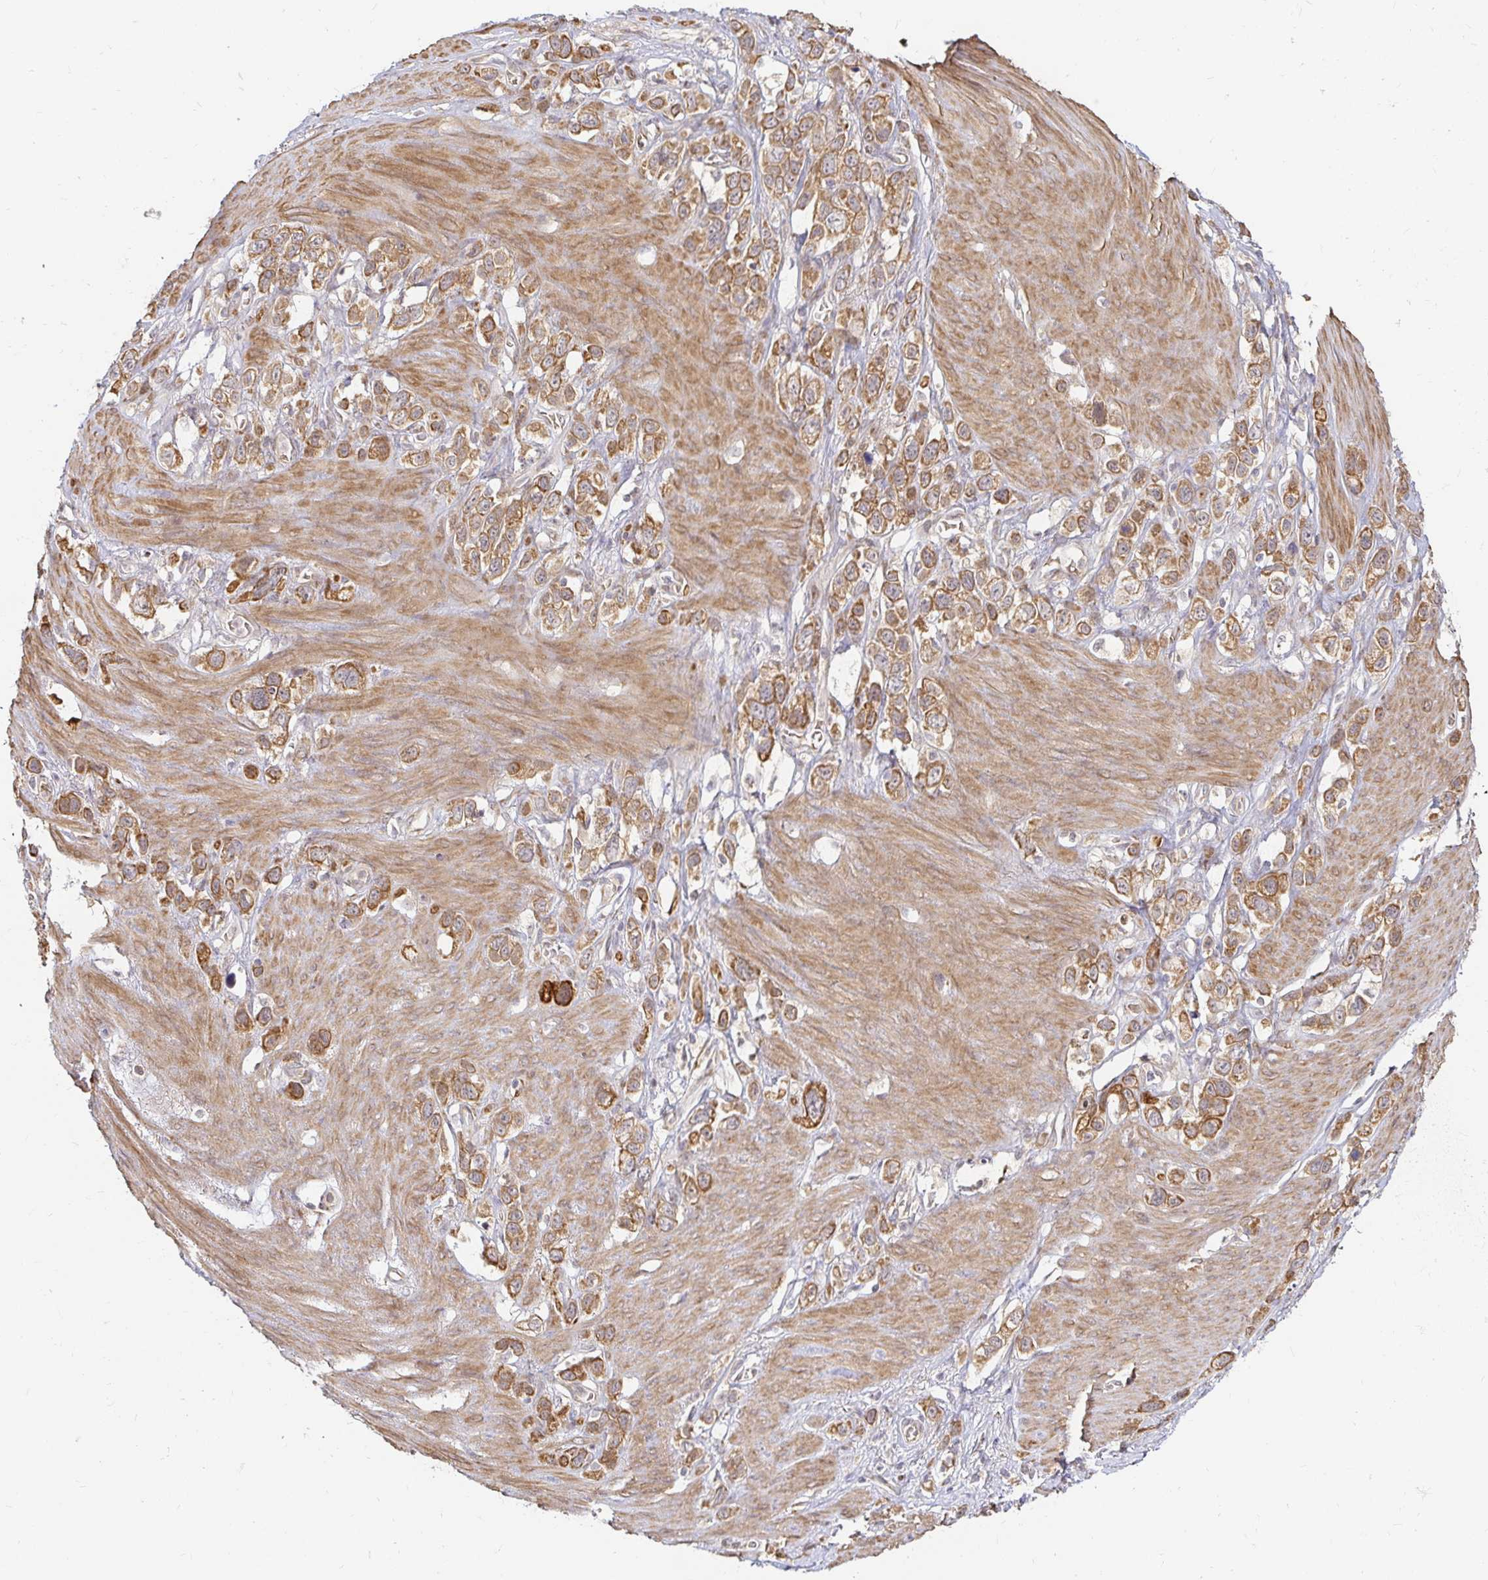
{"staining": {"intensity": "moderate", "quantity": ">75%", "location": "cytoplasmic/membranous"}, "tissue": "stomach cancer", "cell_type": "Tumor cells", "image_type": "cancer", "snomed": [{"axis": "morphology", "description": "Adenocarcinoma, NOS"}, {"axis": "topography", "description": "Stomach"}], "caption": "Moderate cytoplasmic/membranous protein expression is seen in approximately >75% of tumor cells in stomach adenocarcinoma.", "gene": "CAST", "patient": {"sex": "female", "age": 65}}